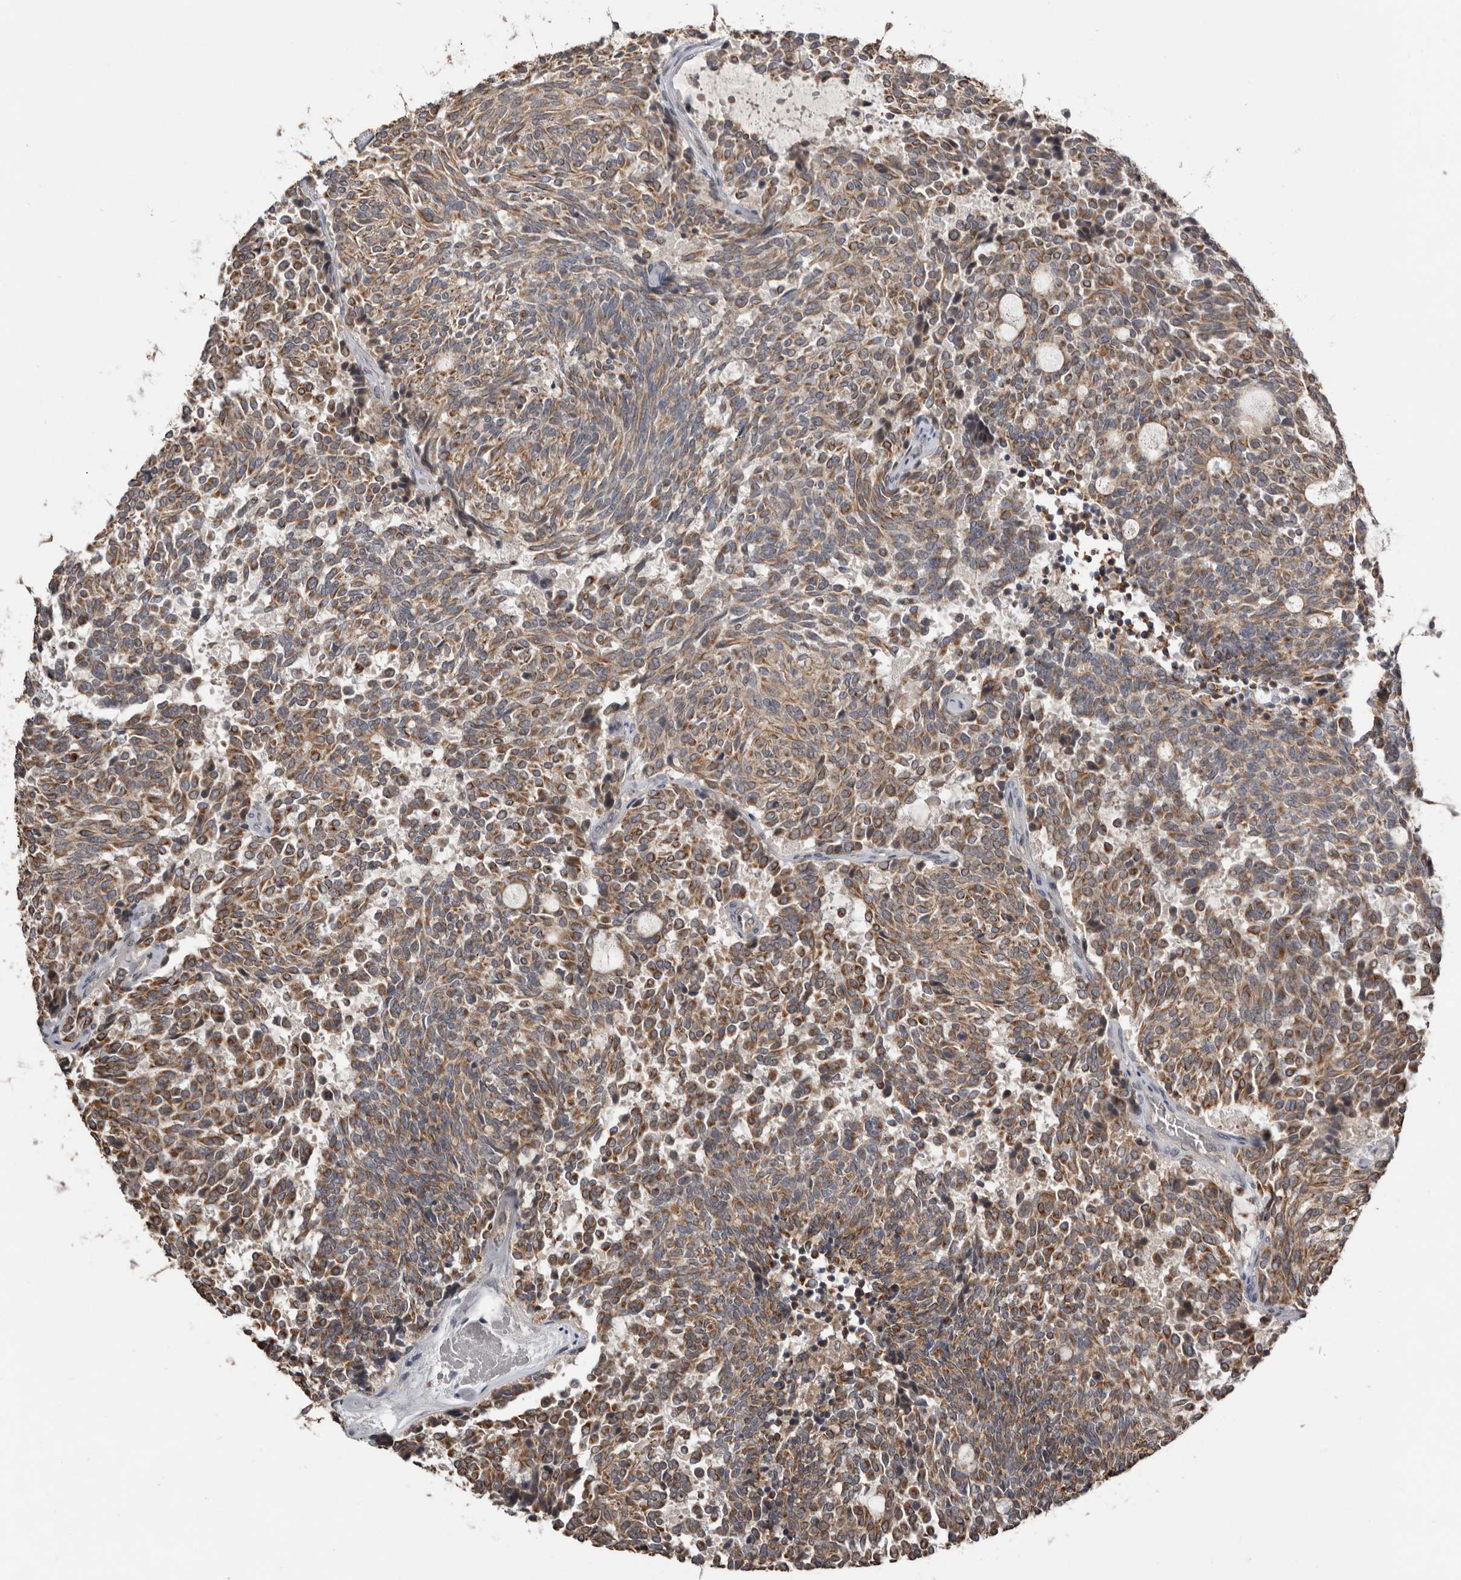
{"staining": {"intensity": "moderate", "quantity": ">75%", "location": "cytoplasmic/membranous"}, "tissue": "carcinoid", "cell_type": "Tumor cells", "image_type": "cancer", "snomed": [{"axis": "morphology", "description": "Carcinoid, malignant, NOS"}, {"axis": "topography", "description": "Pancreas"}], "caption": "This photomicrograph reveals immunohistochemistry staining of malignant carcinoid, with medium moderate cytoplasmic/membranous staining in about >75% of tumor cells.", "gene": "NMUR1", "patient": {"sex": "female", "age": 54}}